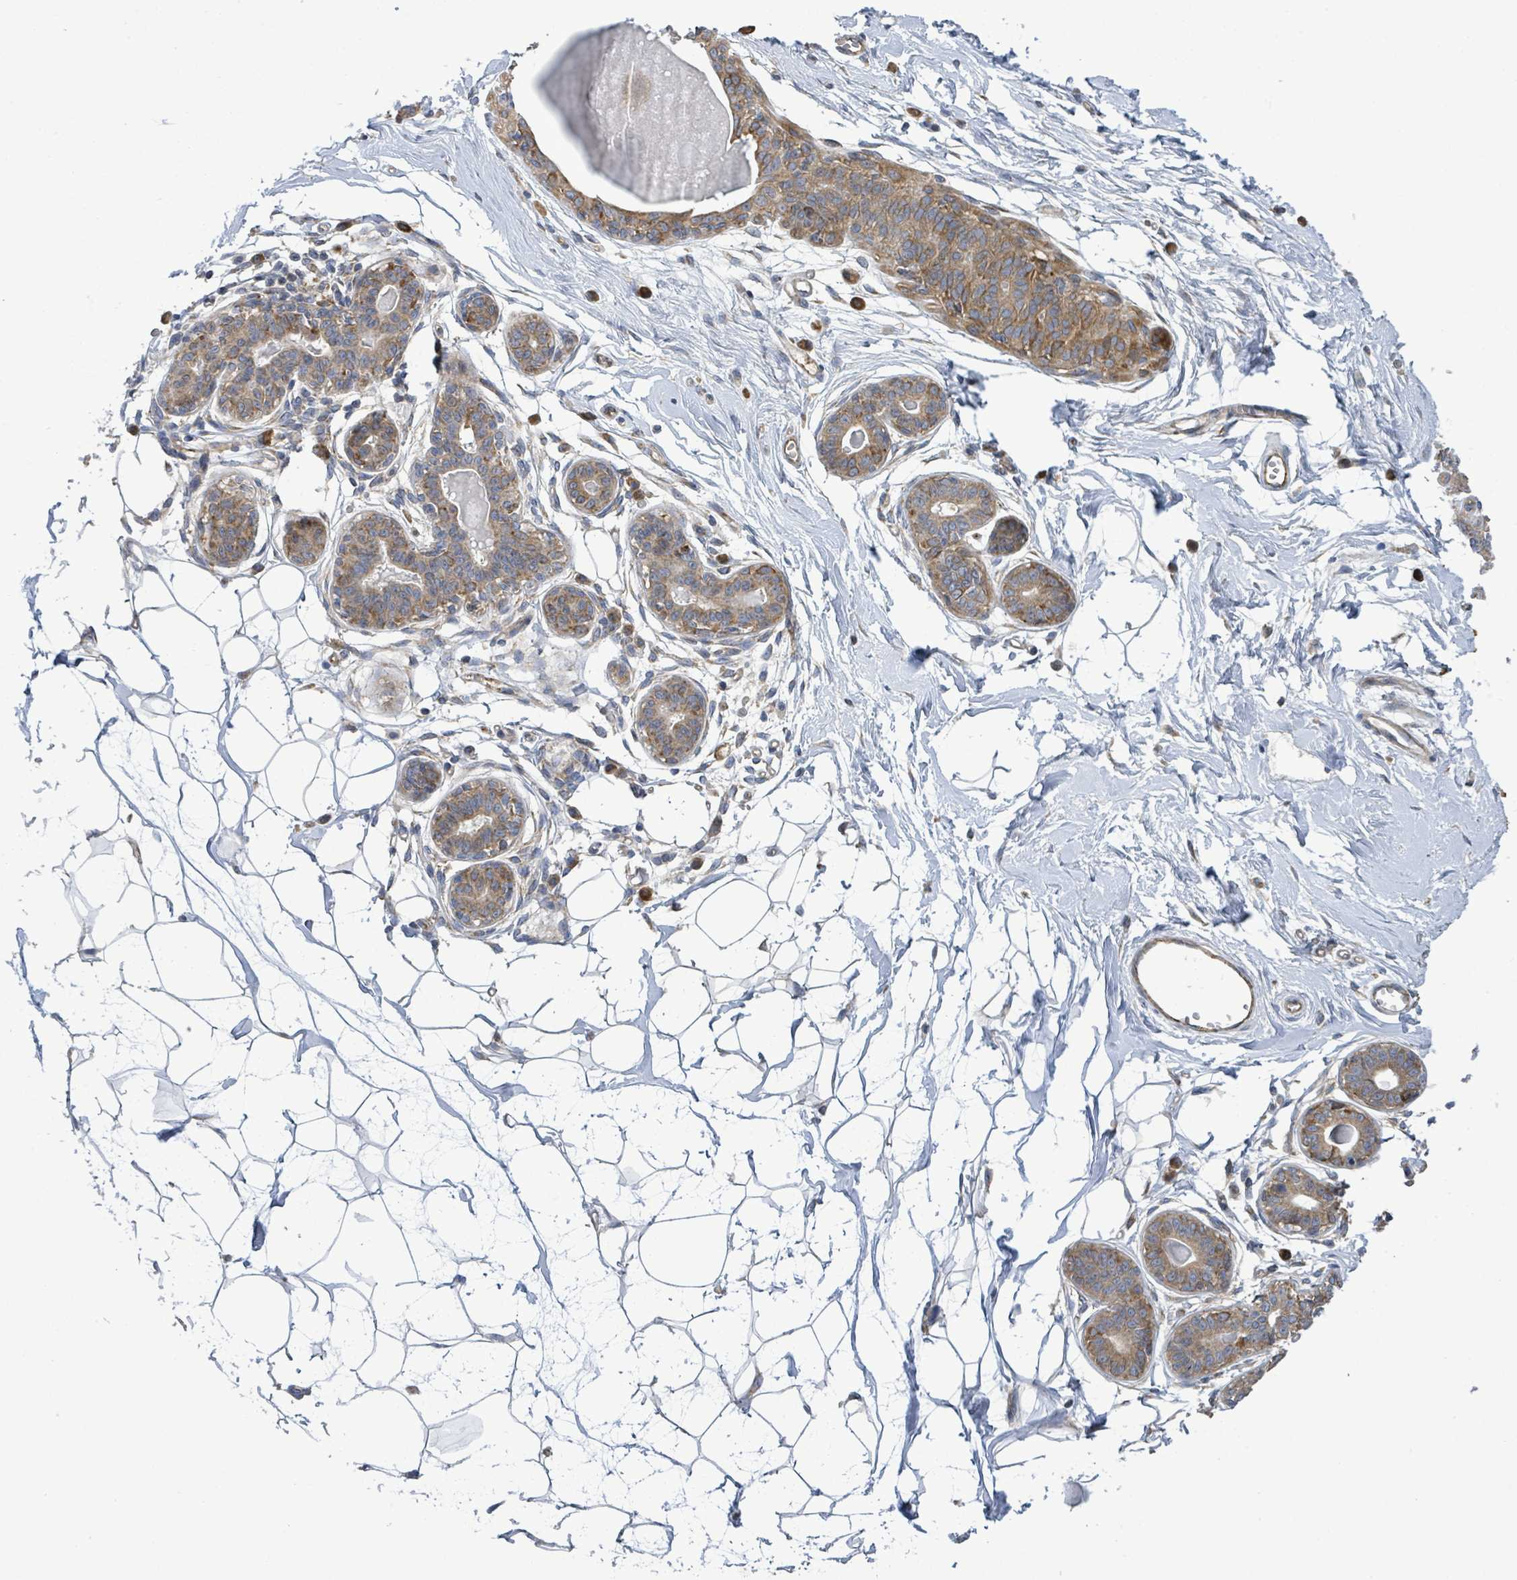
{"staining": {"intensity": "weak", "quantity": "25%-75%", "location": "cytoplasmic/membranous"}, "tissue": "breast", "cell_type": "Adipocytes", "image_type": "normal", "snomed": [{"axis": "morphology", "description": "Normal tissue, NOS"}, {"axis": "topography", "description": "Breast"}], "caption": "This histopathology image reveals immunohistochemistry staining of unremarkable human breast, with low weak cytoplasmic/membranous positivity in about 25%-75% of adipocytes.", "gene": "NOMO1", "patient": {"sex": "female", "age": 45}}